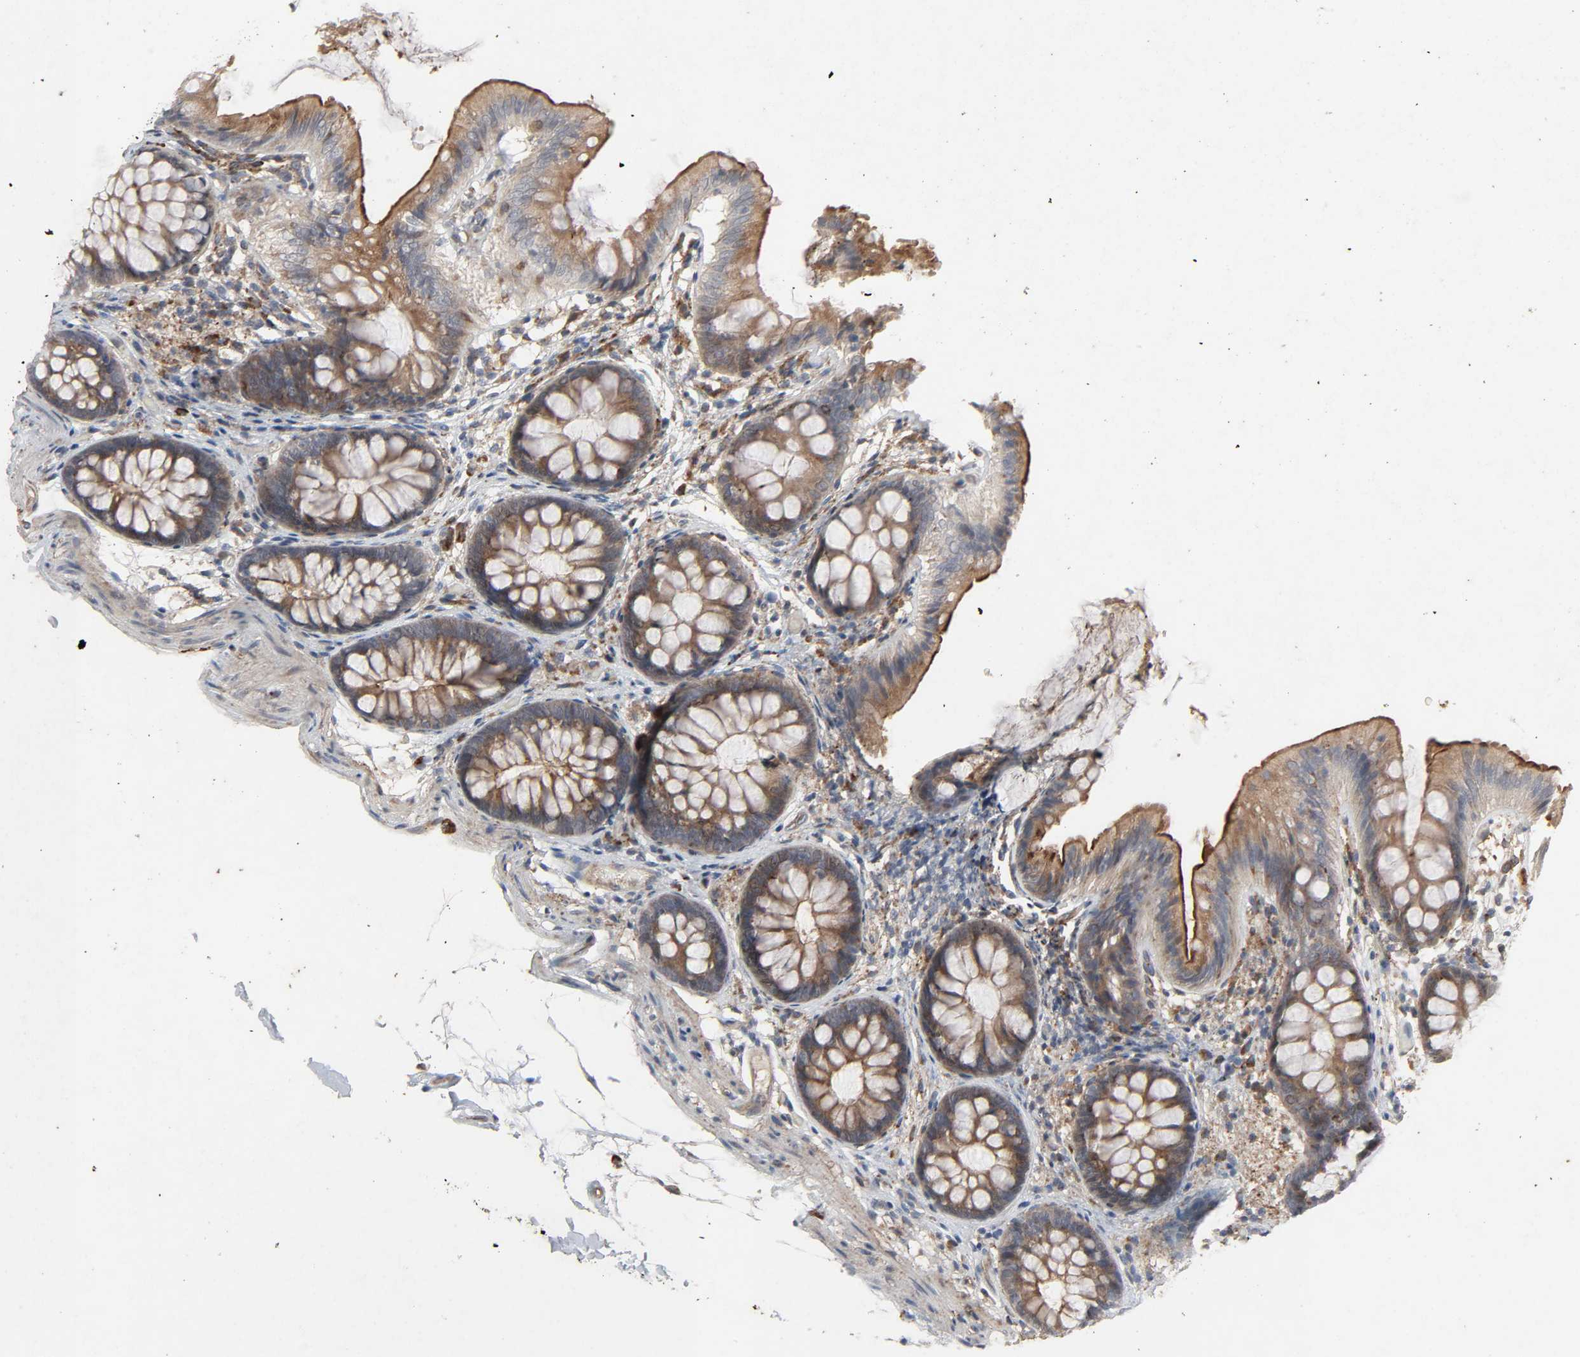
{"staining": {"intensity": "weak", "quantity": ">75%", "location": "cytoplasmic/membranous"}, "tissue": "colon", "cell_type": "Endothelial cells", "image_type": "normal", "snomed": [{"axis": "morphology", "description": "Normal tissue, NOS"}, {"axis": "topography", "description": "Smooth muscle"}, {"axis": "topography", "description": "Colon"}], "caption": "Endothelial cells demonstrate low levels of weak cytoplasmic/membranous expression in approximately >75% of cells in unremarkable human colon. The staining was performed using DAB, with brown indicating positive protein expression. Nuclei are stained blue with hematoxylin.", "gene": "ADCY4", "patient": {"sex": "male", "age": 67}}